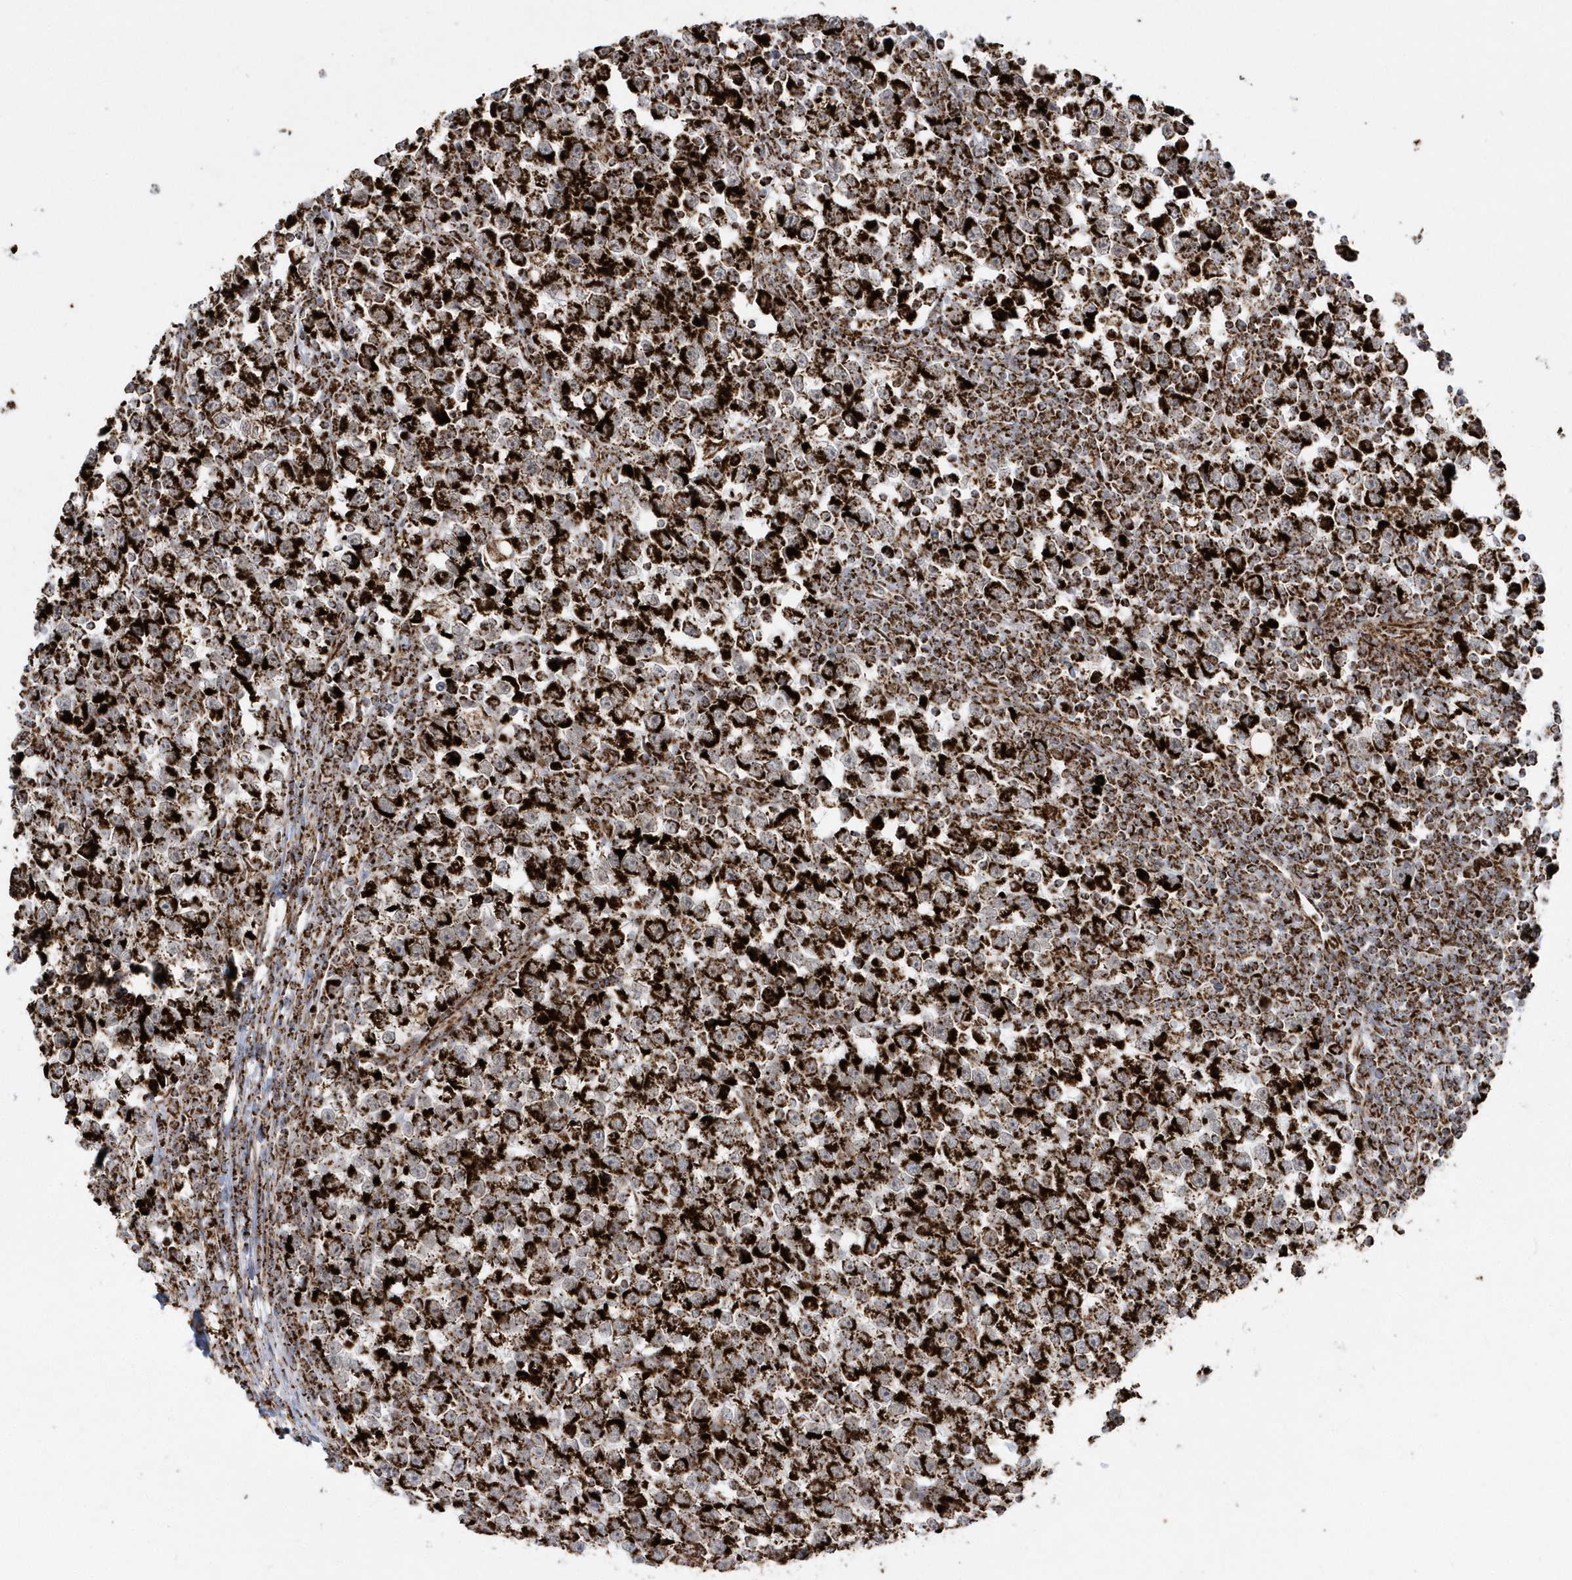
{"staining": {"intensity": "strong", "quantity": ">75%", "location": "cytoplasmic/membranous"}, "tissue": "testis cancer", "cell_type": "Tumor cells", "image_type": "cancer", "snomed": [{"axis": "morphology", "description": "Normal tissue, NOS"}, {"axis": "morphology", "description": "Seminoma, NOS"}, {"axis": "topography", "description": "Testis"}], "caption": "An immunohistochemistry micrograph of tumor tissue is shown. Protein staining in brown labels strong cytoplasmic/membranous positivity in testis cancer within tumor cells.", "gene": "CRY2", "patient": {"sex": "male", "age": 43}}